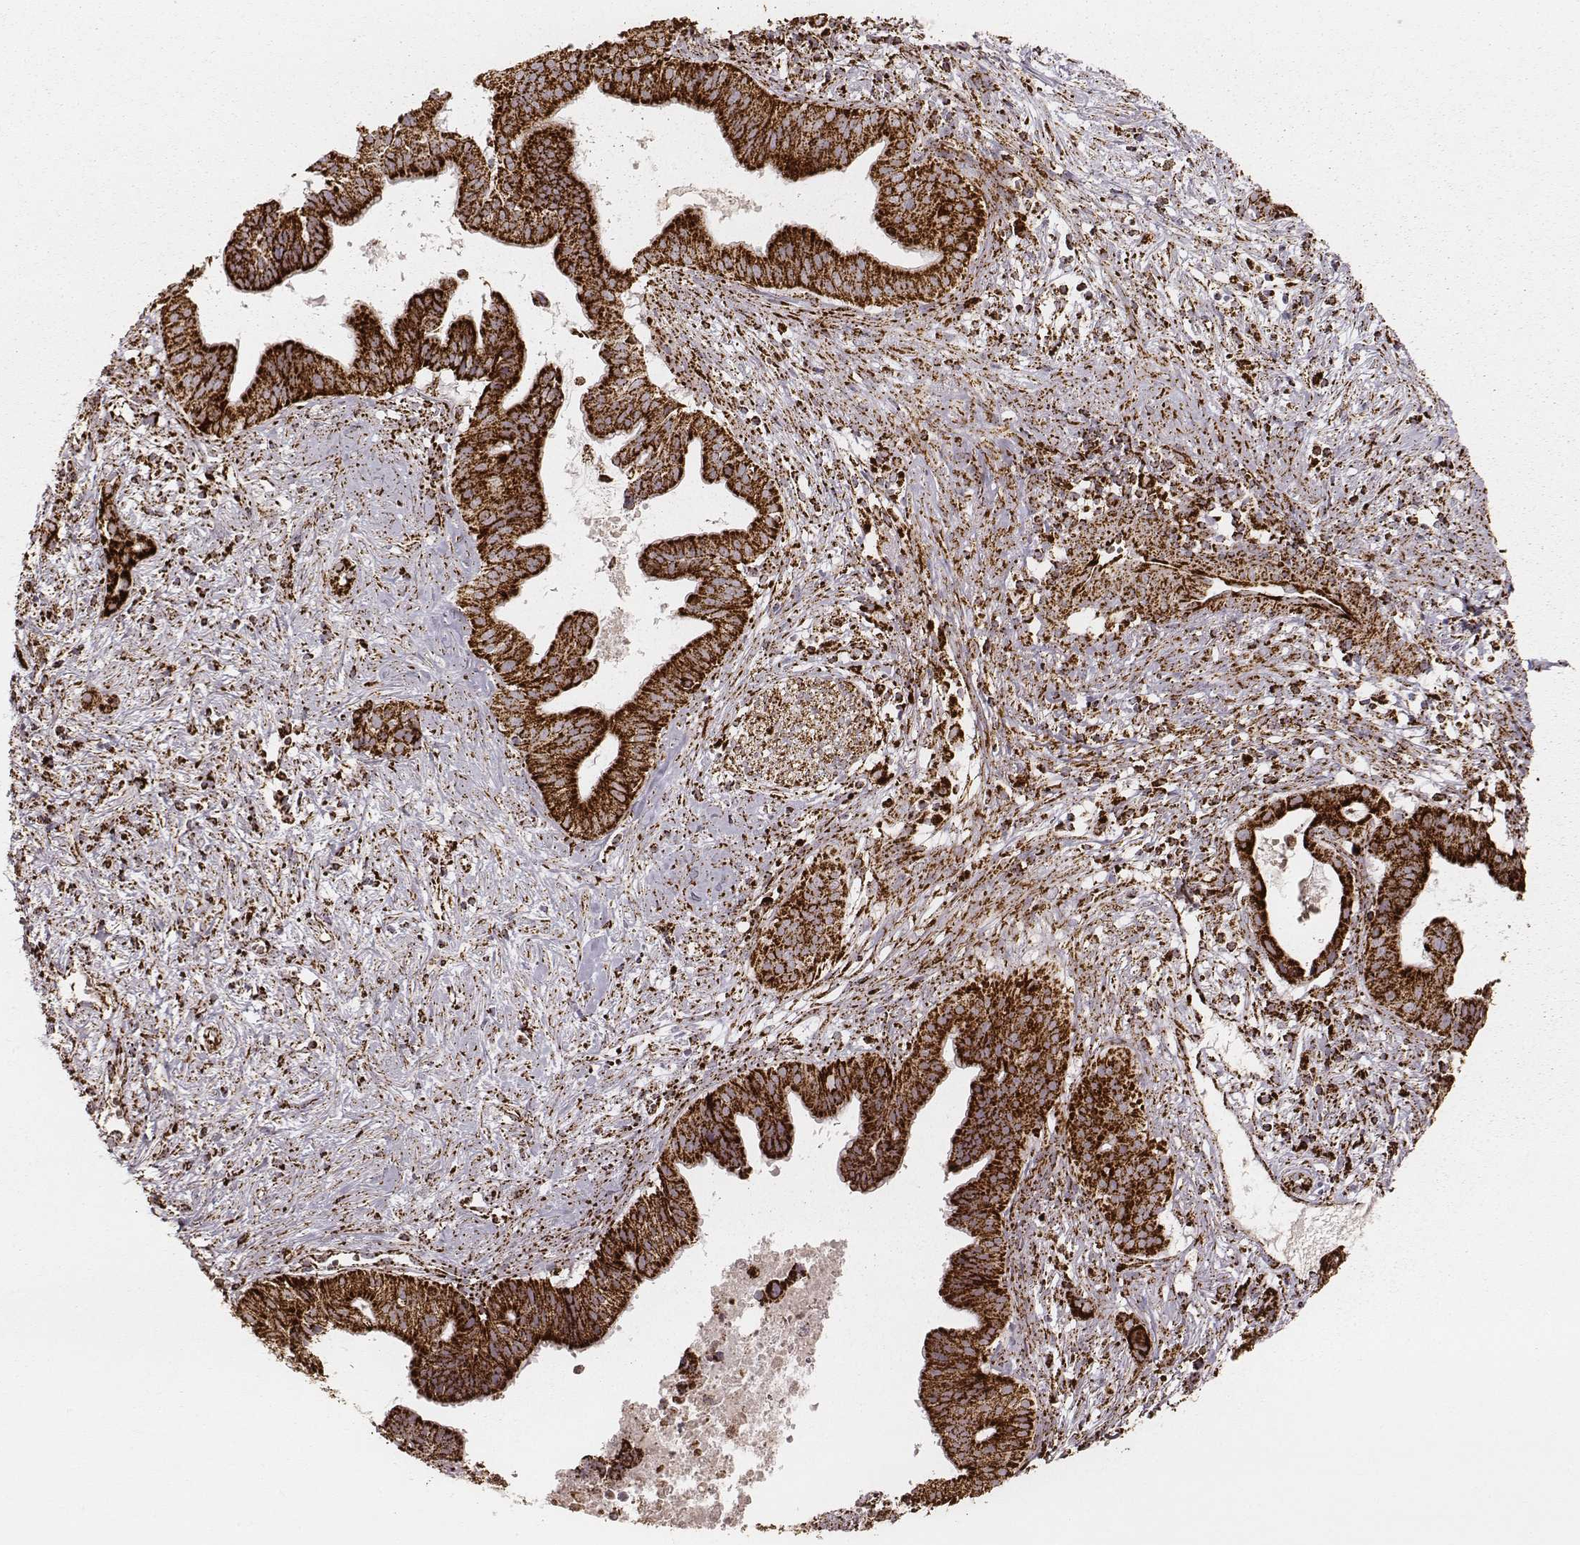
{"staining": {"intensity": "strong", "quantity": ">75%", "location": "cytoplasmic/membranous"}, "tissue": "pancreatic cancer", "cell_type": "Tumor cells", "image_type": "cancer", "snomed": [{"axis": "morphology", "description": "Adenocarcinoma, NOS"}, {"axis": "topography", "description": "Pancreas"}], "caption": "This histopathology image reveals immunohistochemistry (IHC) staining of human pancreatic cancer (adenocarcinoma), with high strong cytoplasmic/membranous expression in approximately >75% of tumor cells.", "gene": "TUFM", "patient": {"sex": "male", "age": 61}}